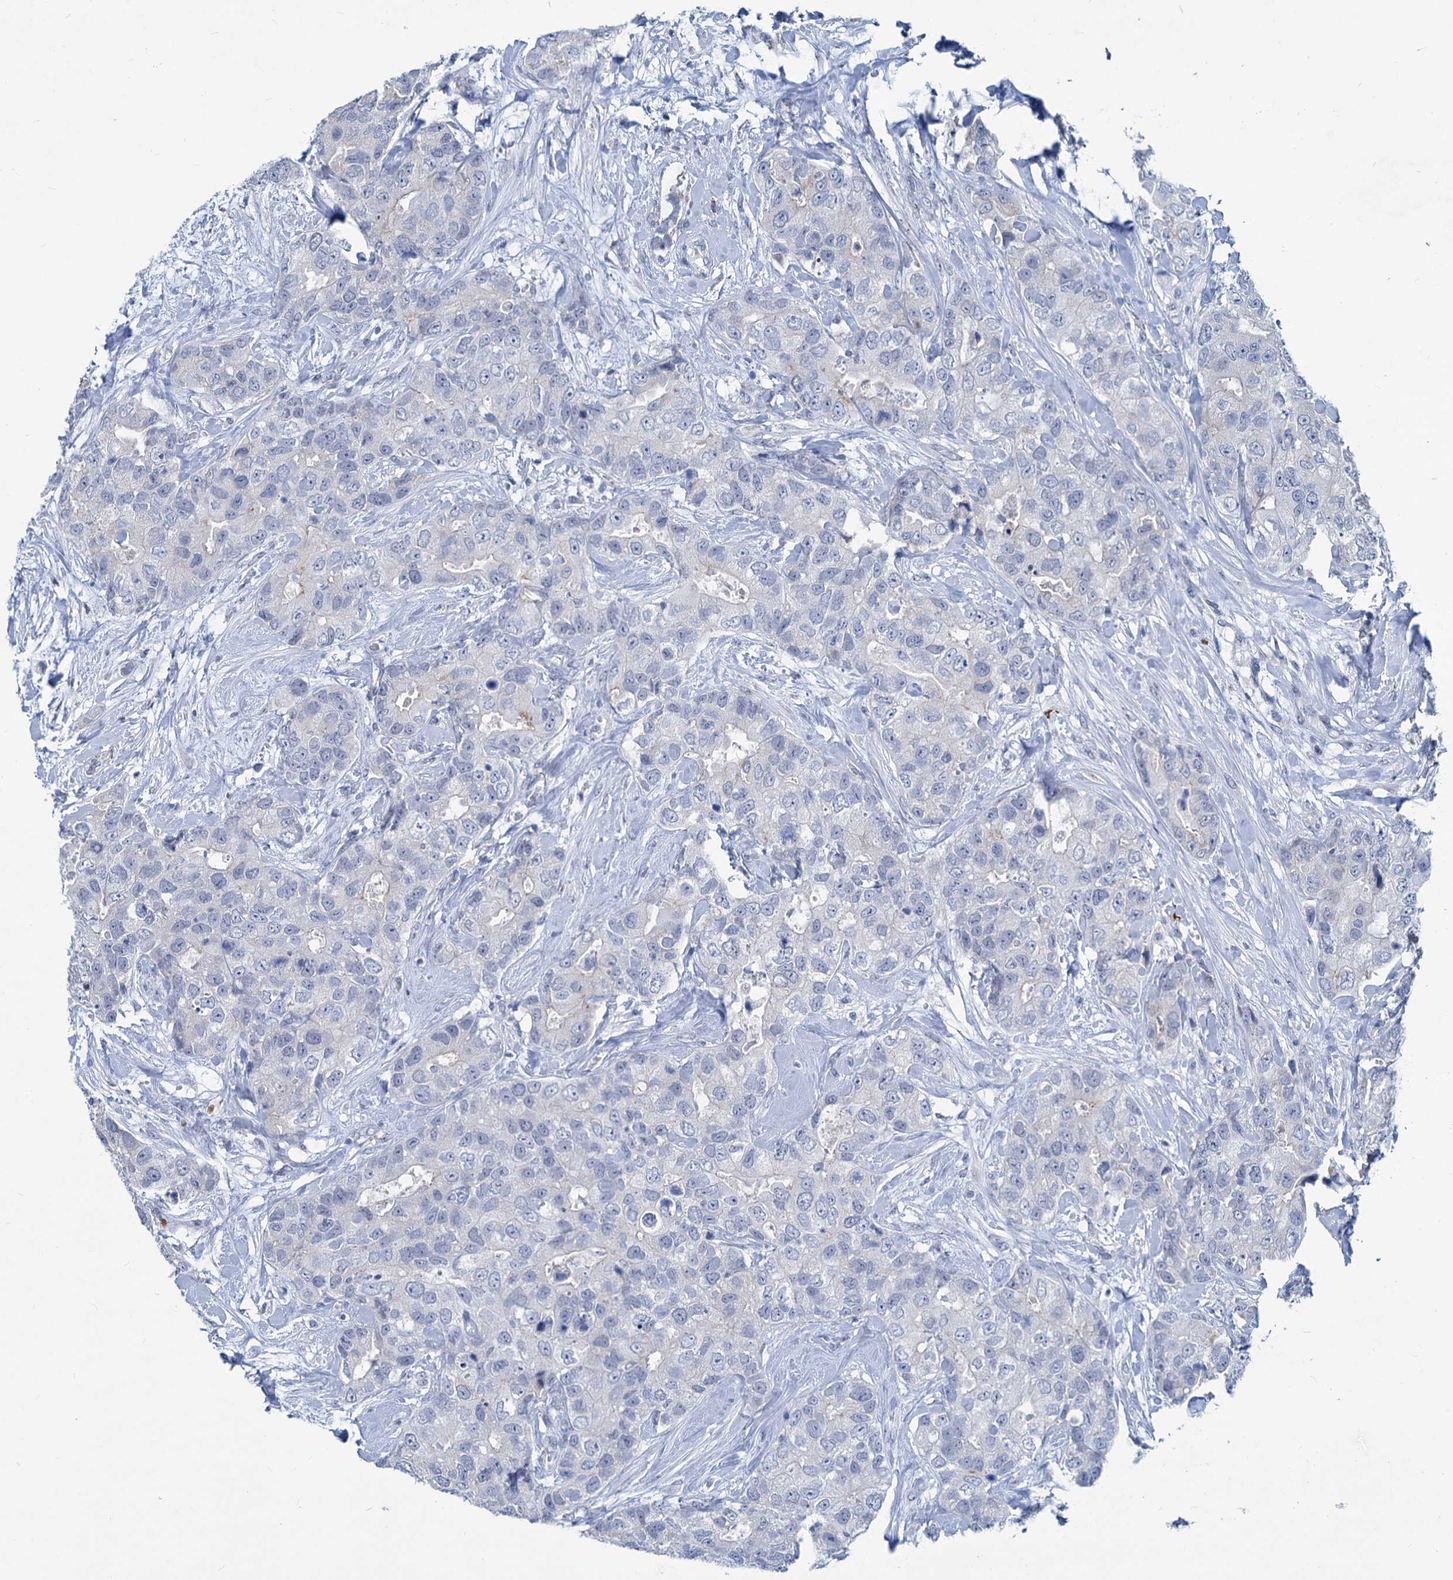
{"staining": {"intensity": "negative", "quantity": "none", "location": "none"}, "tissue": "breast cancer", "cell_type": "Tumor cells", "image_type": "cancer", "snomed": [{"axis": "morphology", "description": "Duct carcinoma"}, {"axis": "topography", "description": "Breast"}], "caption": "Breast cancer stained for a protein using IHC displays no expression tumor cells.", "gene": "NEU3", "patient": {"sex": "female", "age": 62}}